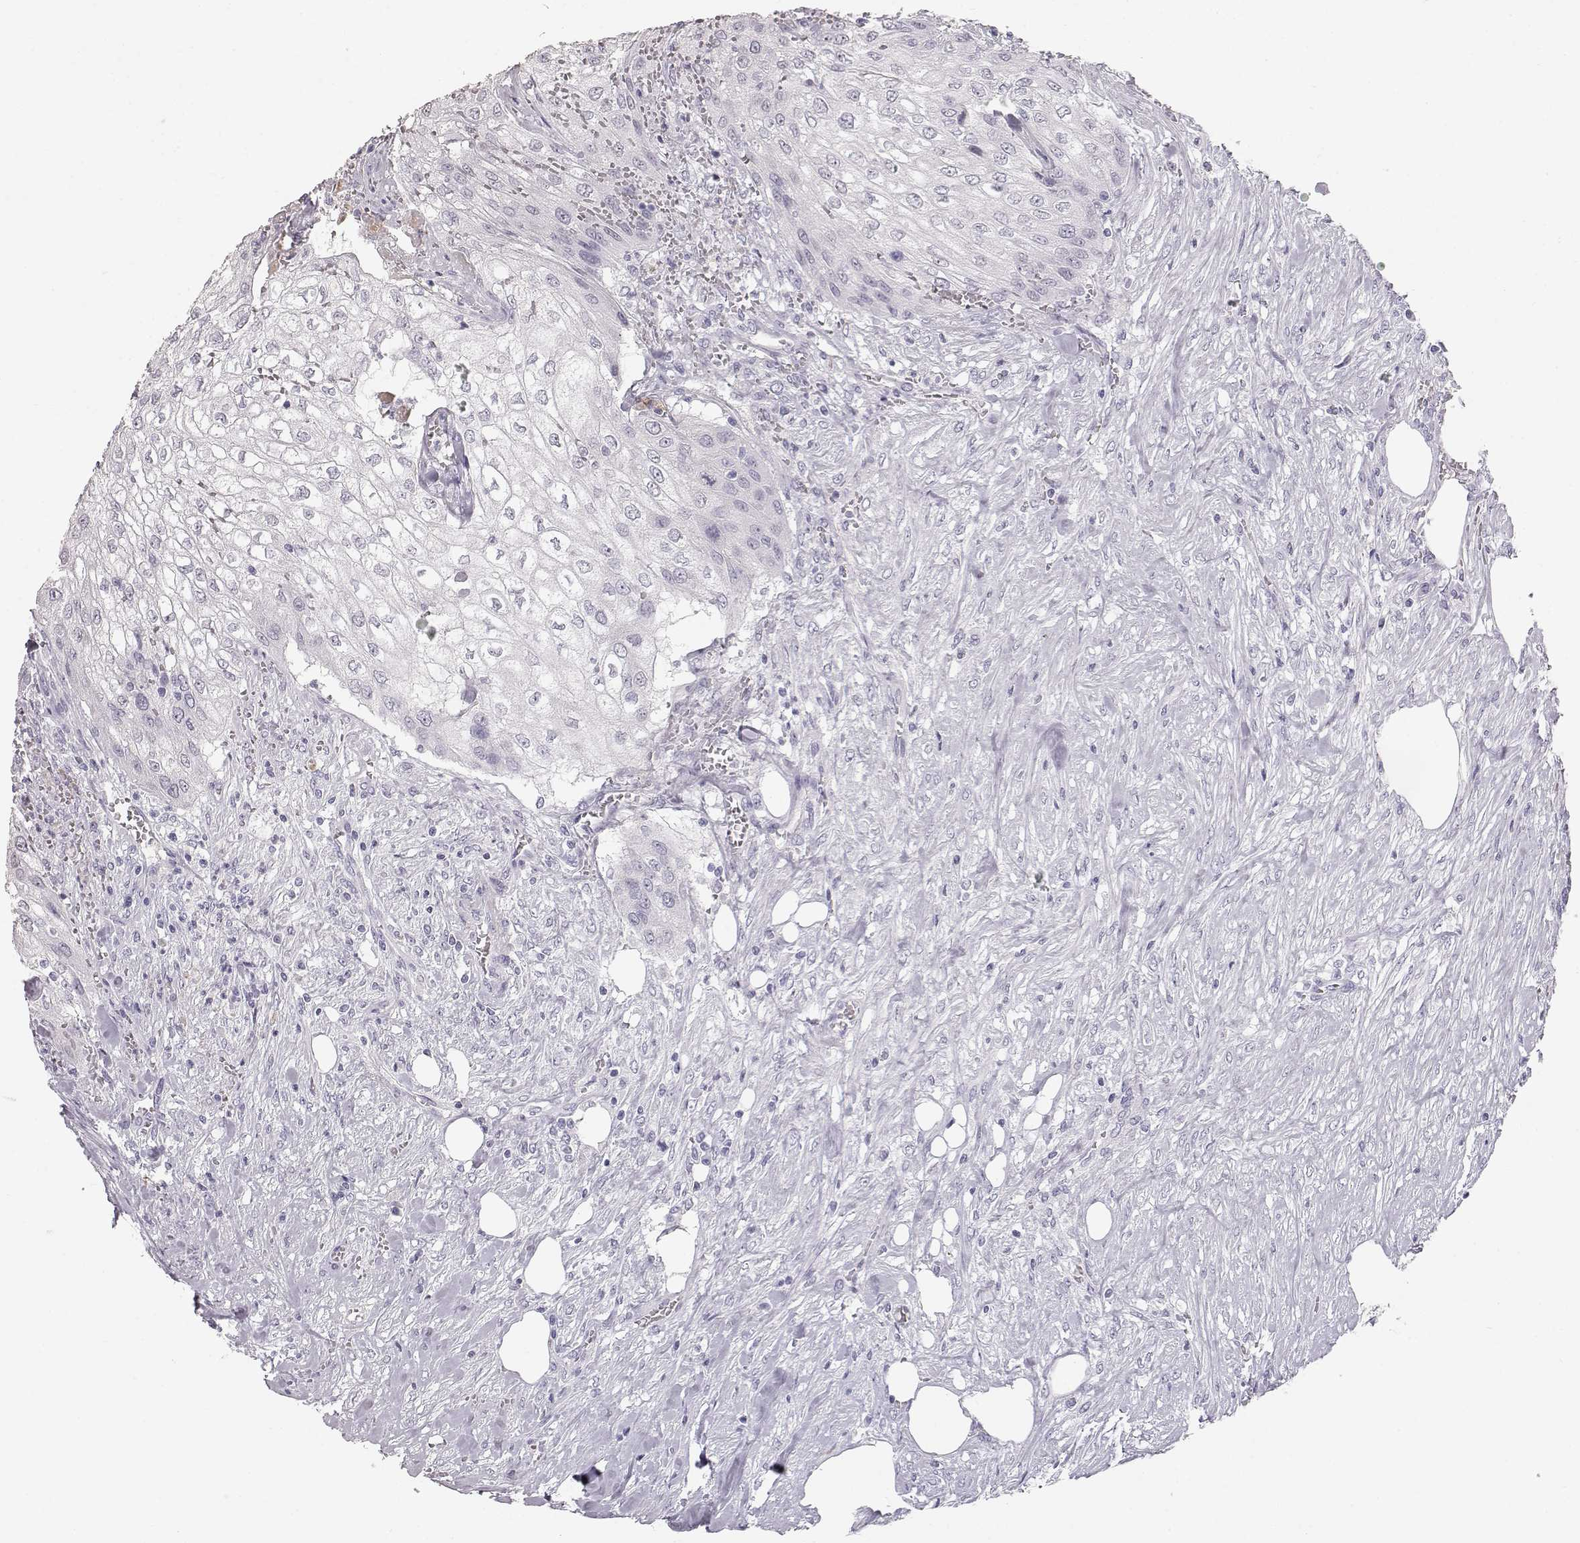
{"staining": {"intensity": "negative", "quantity": "none", "location": "none"}, "tissue": "urothelial cancer", "cell_type": "Tumor cells", "image_type": "cancer", "snomed": [{"axis": "morphology", "description": "Urothelial carcinoma, High grade"}, {"axis": "topography", "description": "Urinary bladder"}], "caption": "The micrograph demonstrates no staining of tumor cells in urothelial cancer.", "gene": "KRTAP16-1", "patient": {"sex": "male", "age": 62}}